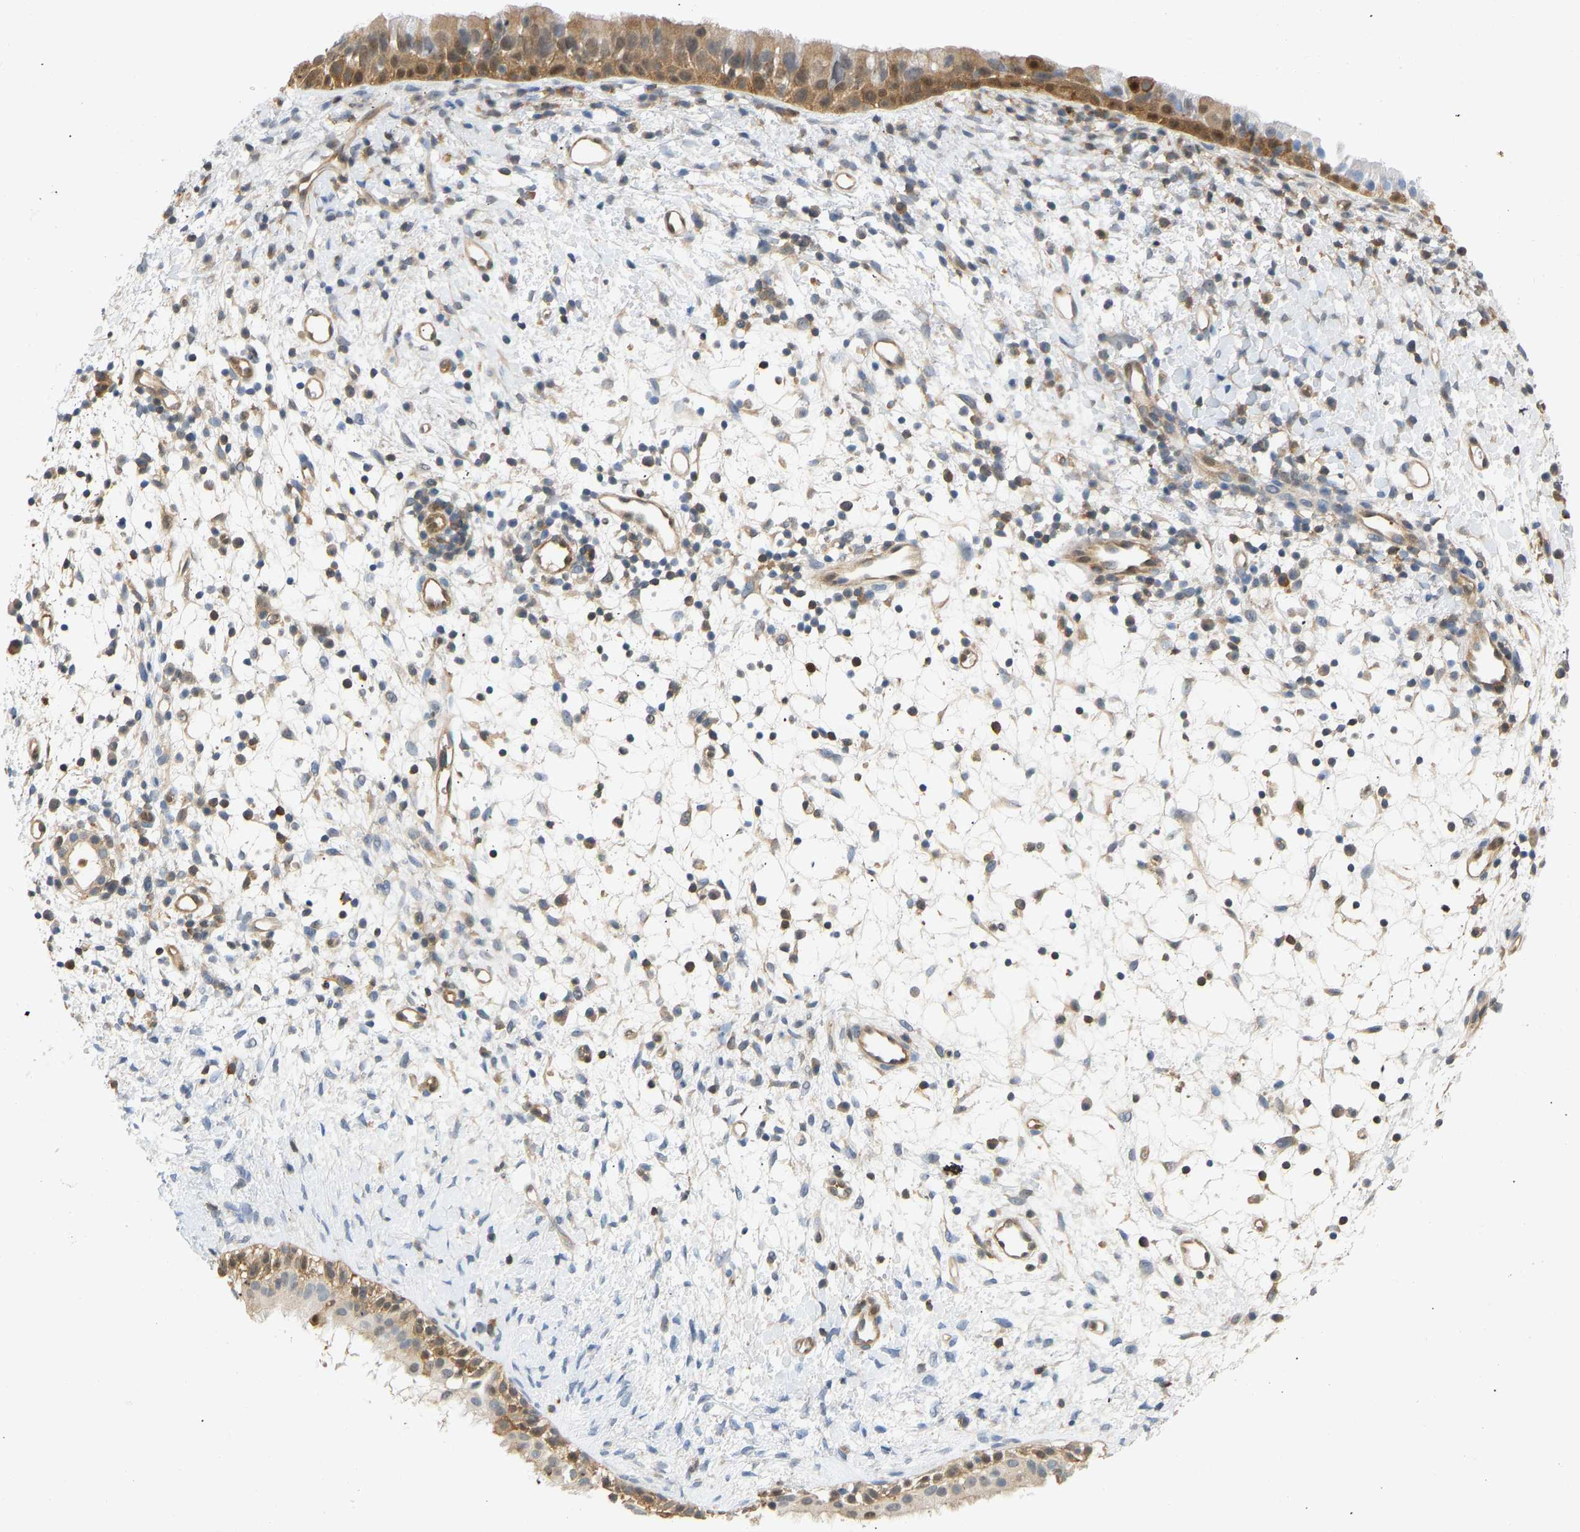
{"staining": {"intensity": "moderate", "quantity": ">75%", "location": "cytoplasmic/membranous"}, "tissue": "nasopharynx", "cell_type": "Respiratory epithelial cells", "image_type": "normal", "snomed": [{"axis": "morphology", "description": "Normal tissue, NOS"}, {"axis": "topography", "description": "Nasopharynx"}], "caption": "A micrograph of human nasopharynx stained for a protein demonstrates moderate cytoplasmic/membranous brown staining in respiratory epithelial cells. Nuclei are stained in blue.", "gene": "ENO1", "patient": {"sex": "male", "age": 22}}